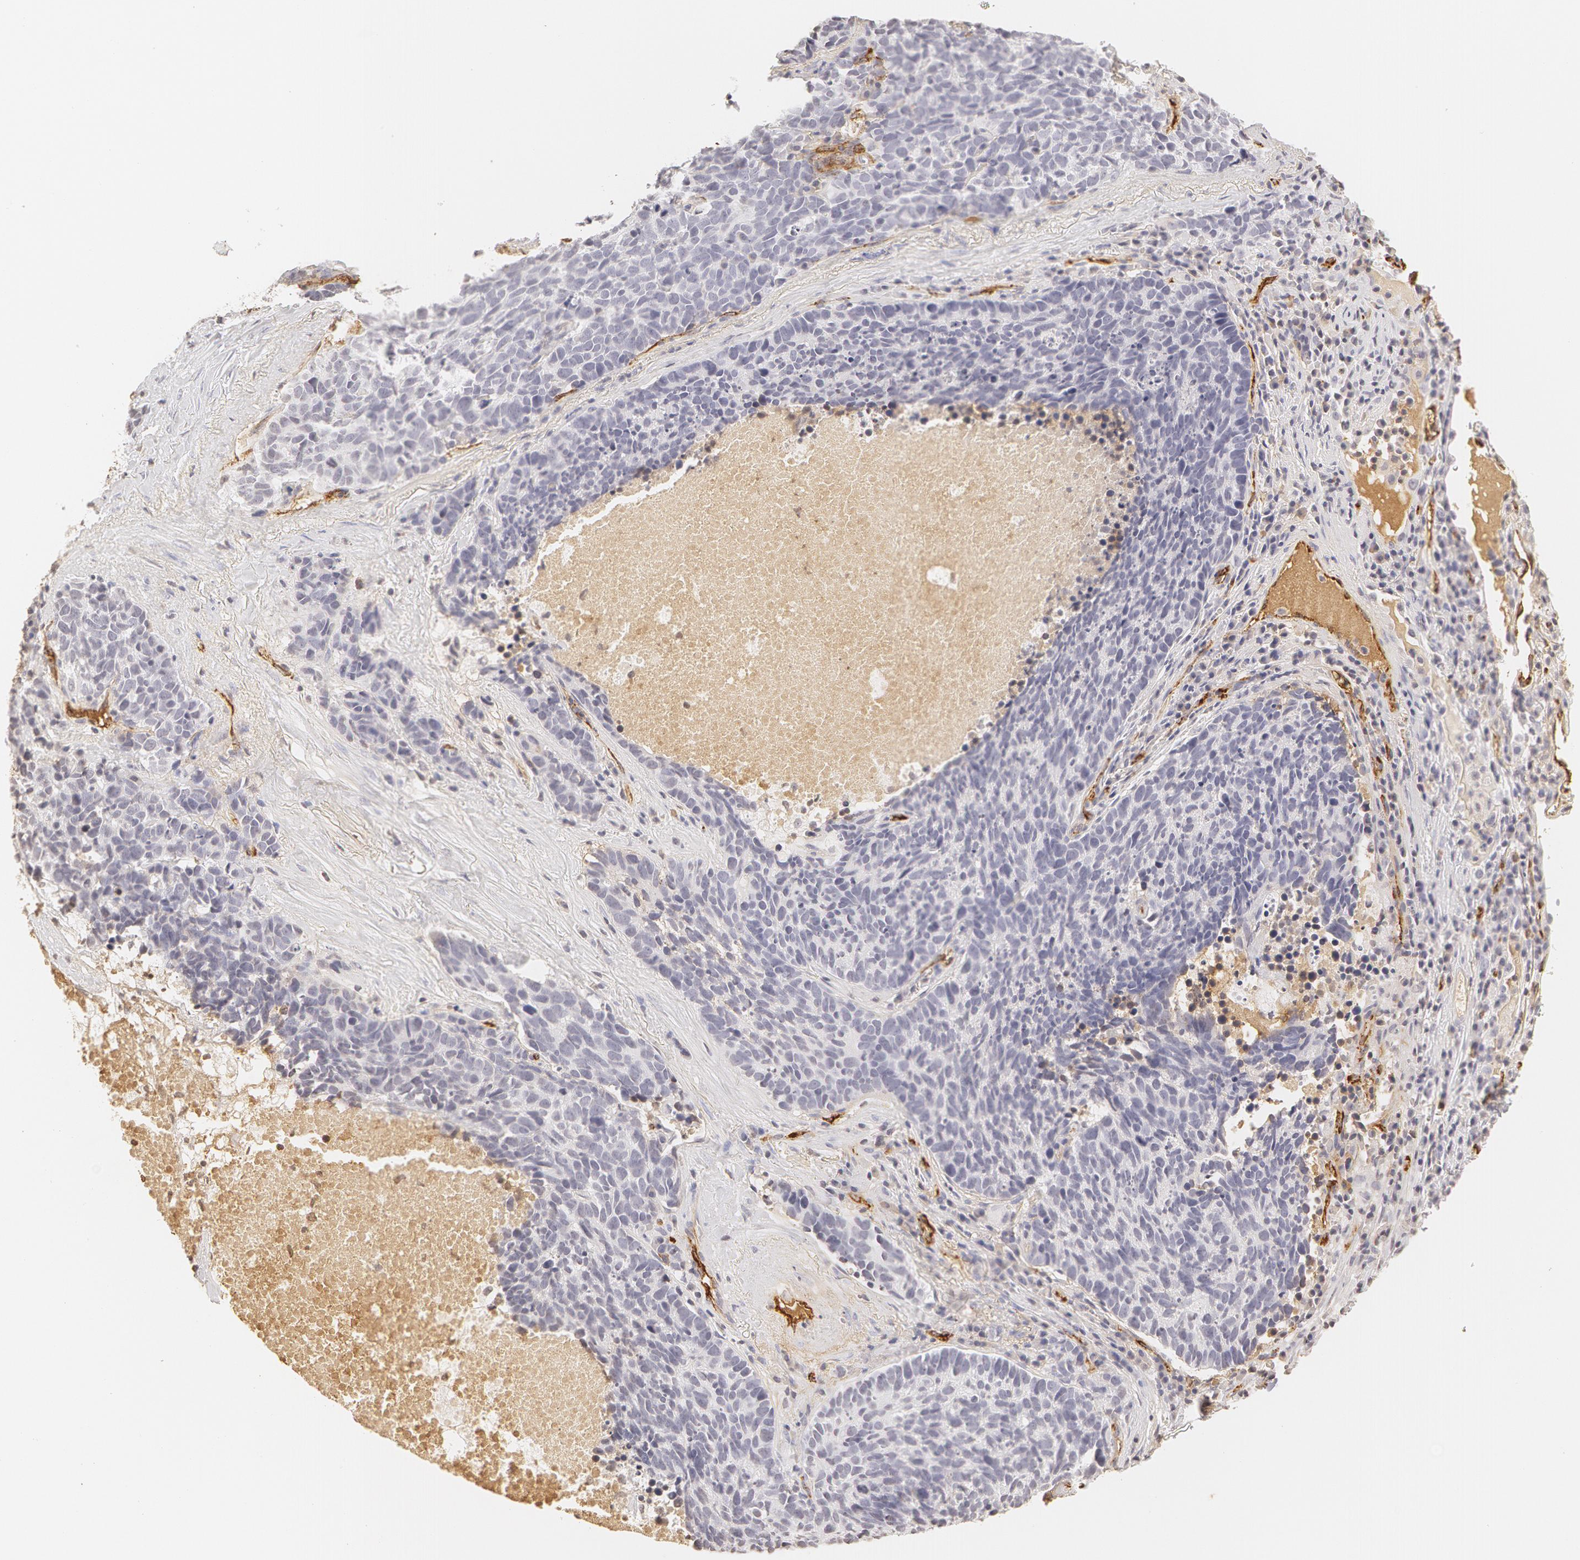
{"staining": {"intensity": "negative", "quantity": "none", "location": "none"}, "tissue": "lung cancer", "cell_type": "Tumor cells", "image_type": "cancer", "snomed": [{"axis": "morphology", "description": "Neoplasm, malignant, NOS"}, {"axis": "topography", "description": "Lung"}], "caption": "Immunohistochemistry of lung cancer shows no staining in tumor cells.", "gene": "VWF", "patient": {"sex": "female", "age": 75}}